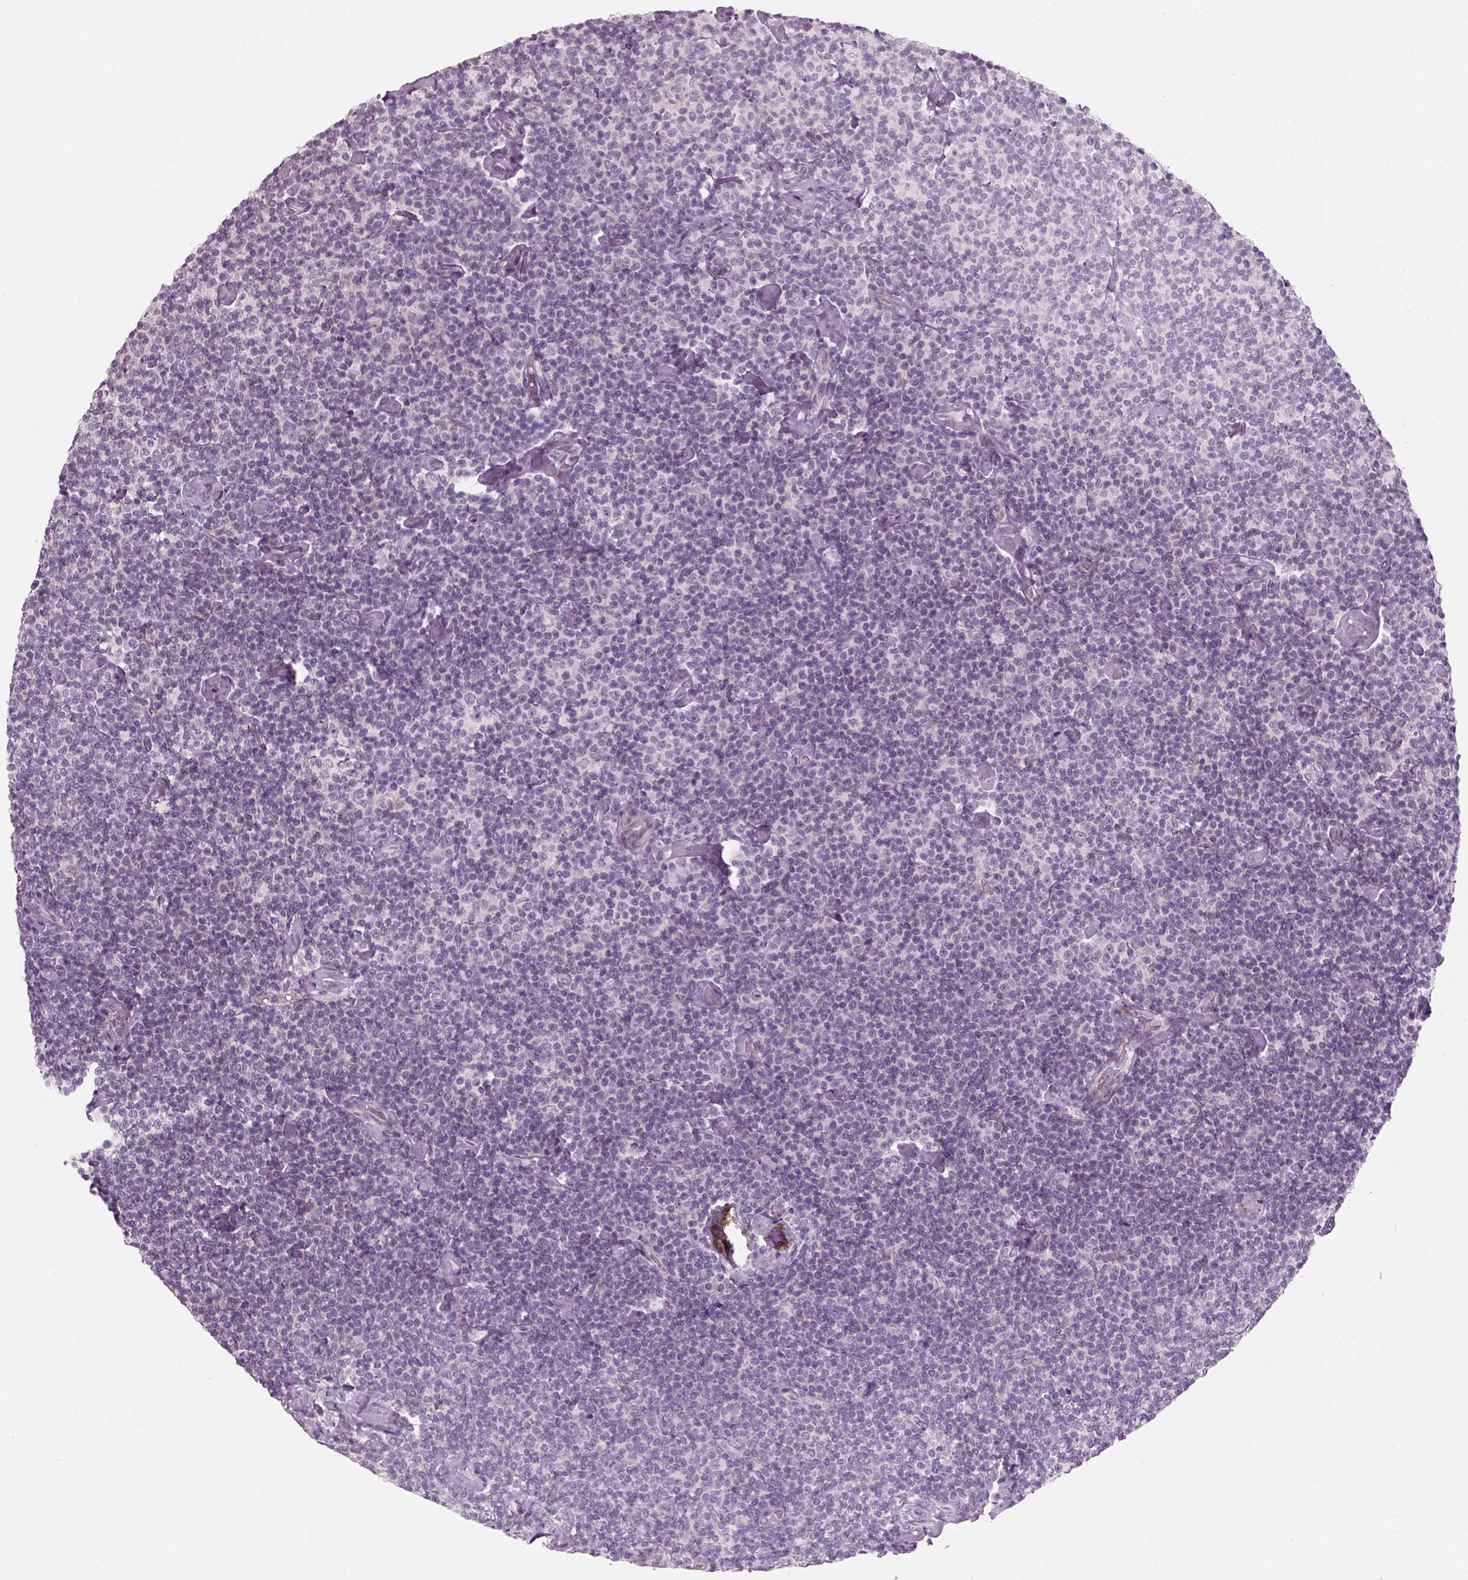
{"staining": {"intensity": "negative", "quantity": "none", "location": "none"}, "tissue": "lymphoma", "cell_type": "Tumor cells", "image_type": "cancer", "snomed": [{"axis": "morphology", "description": "Malignant lymphoma, non-Hodgkin's type, Low grade"}, {"axis": "topography", "description": "Lymph node"}], "caption": "A histopathology image of human lymphoma is negative for staining in tumor cells.", "gene": "PENK", "patient": {"sex": "male", "age": 81}}